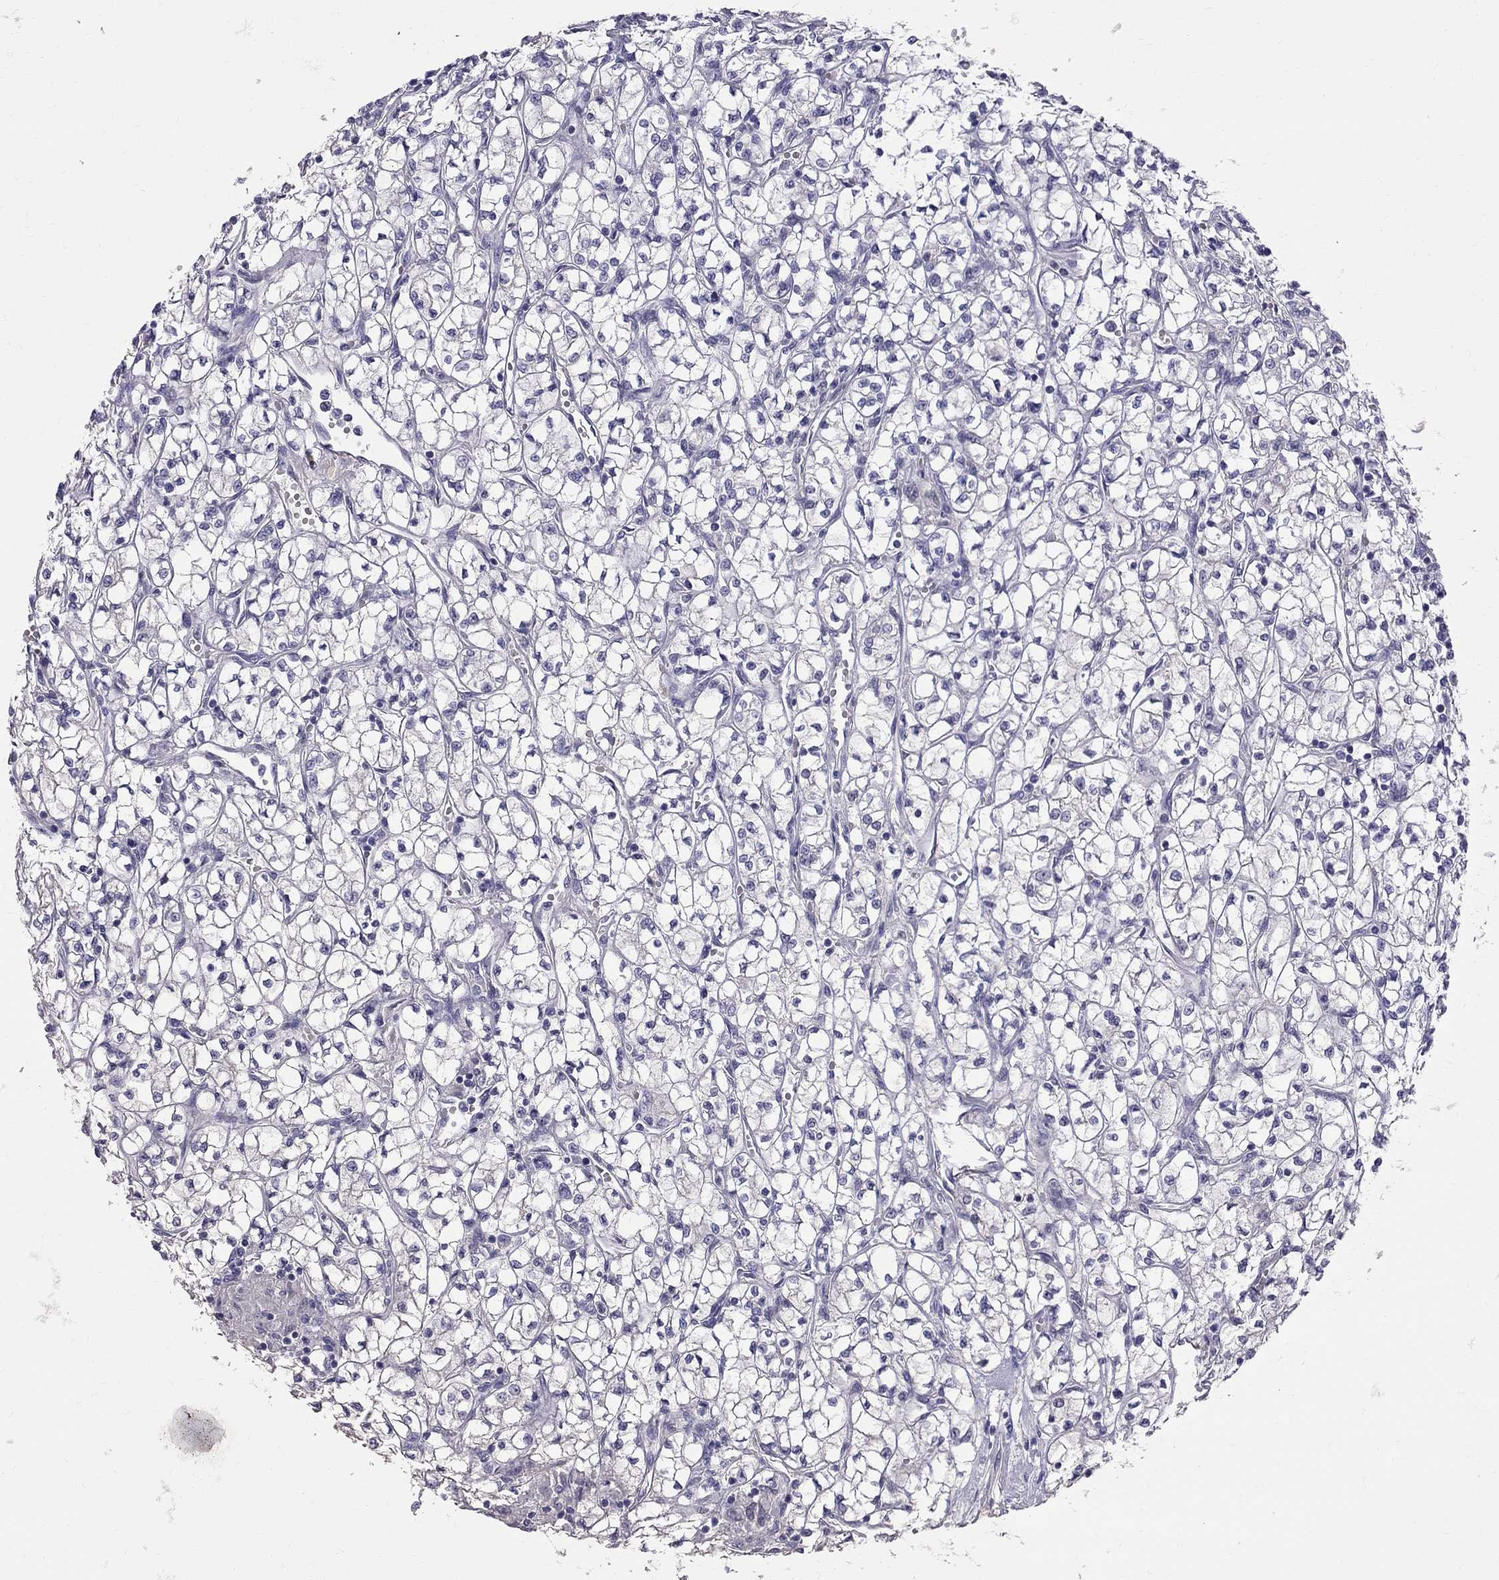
{"staining": {"intensity": "negative", "quantity": "none", "location": "none"}, "tissue": "renal cancer", "cell_type": "Tumor cells", "image_type": "cancer", "snomed": [{"axis": "morphology", "description": "Adenocarcinoma, NOS"}, {"axis": "topography", "description": "Kidney"}], "caption": "IHC micrograph of neoplastic tissue: human renal cancer (adenocarcinoma) stained with DAB (3,3'-diaminobenzidine) displays no significant protein staining in tumor cells.", "gene": "CFAP91", "patient": {"sex": "female", "age": 64}}